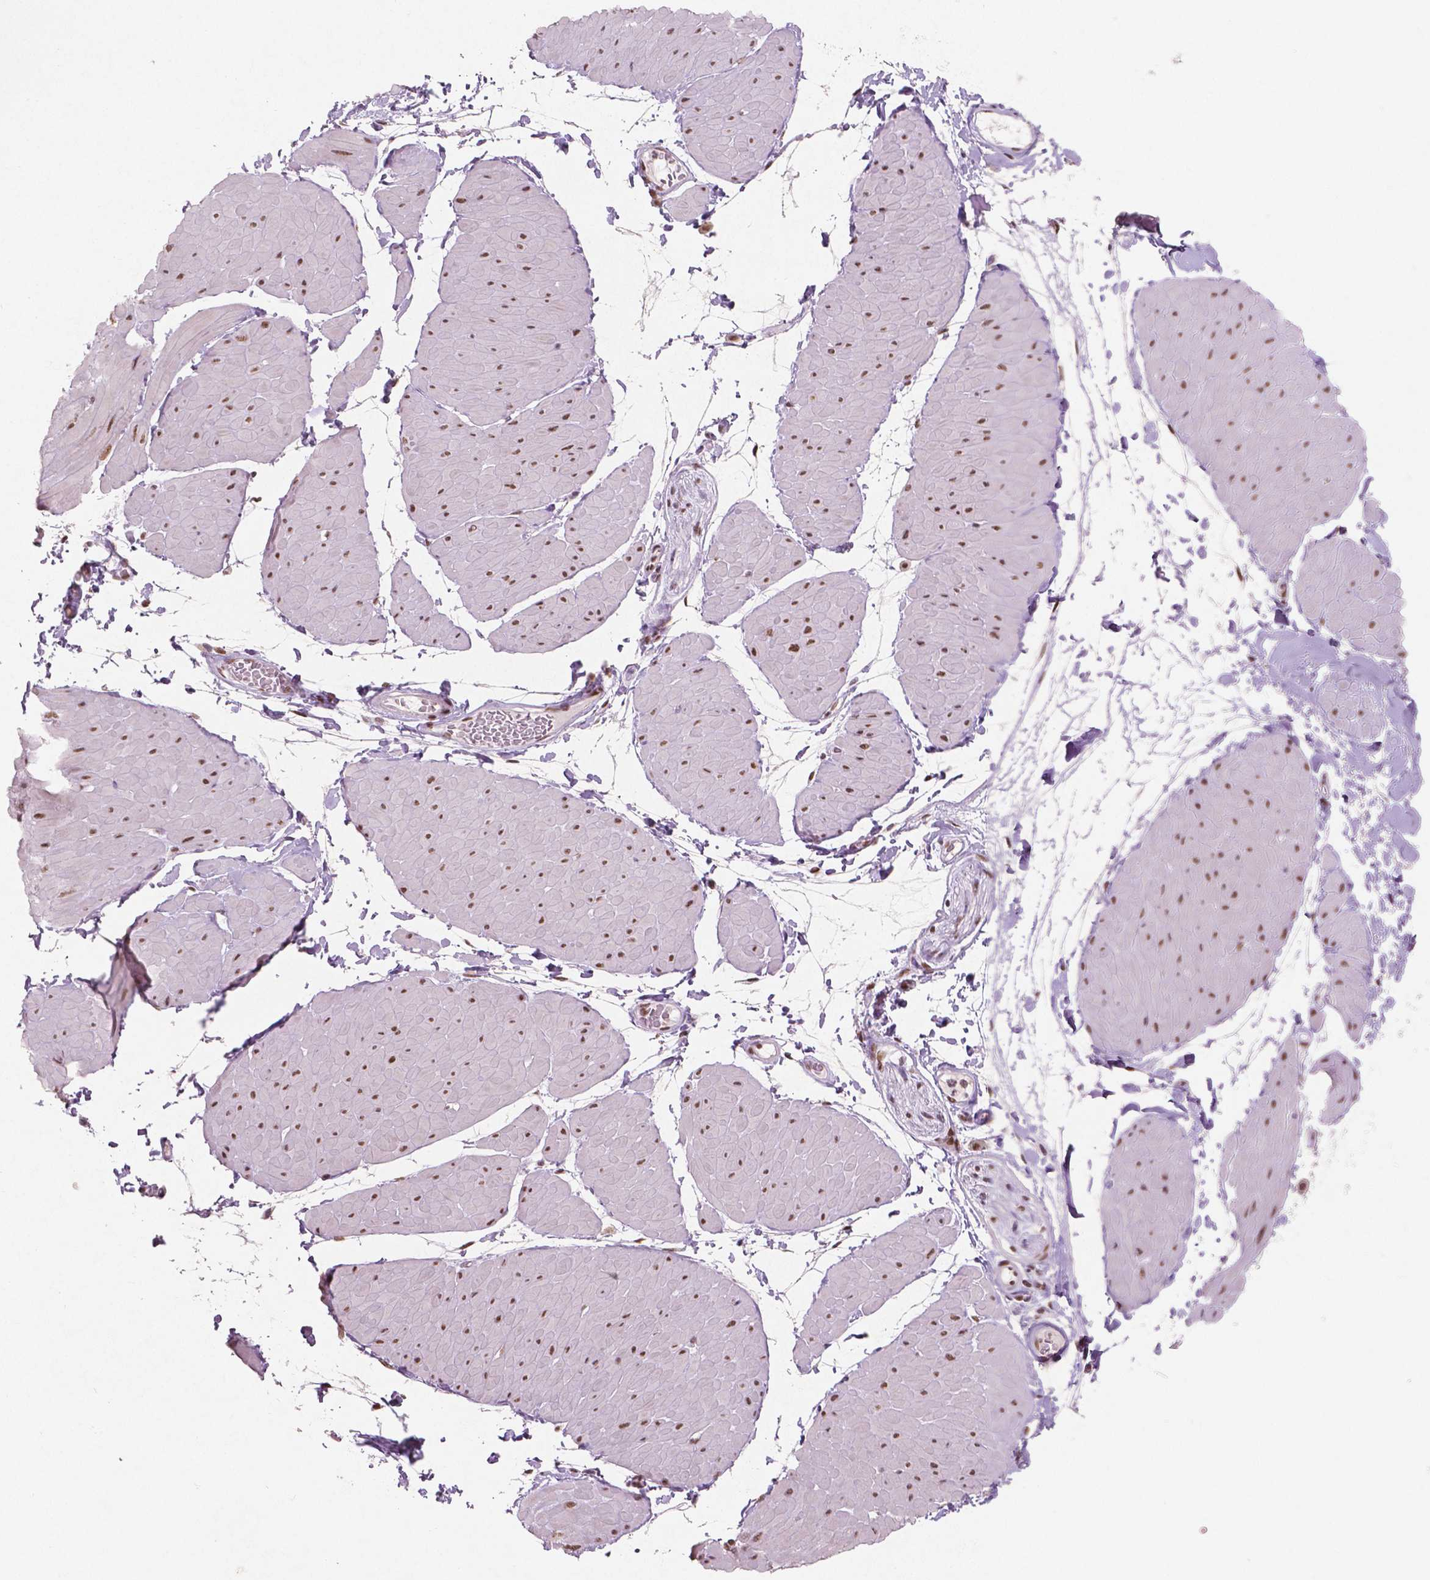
{"staining": {"intensity": "negative", "quantity": "none", "location": "none"}, "tissue": "adipose tissue", "cell_type": "Adipocytes", "image_type": "normal", "snomed": [{"axis": "morphology", "description": "Normal tissue, NOS"}, {"axis": "topography", "description": "Smooth muscle"}, {"axis": "topography", "description": "Peripheral nerve tissue"}], "caption": "A high-resolution micrograph shows IHC staining of benign adipose tissue, which exhibits no significant staining in adipocytes.", "gene": "BRD4", "patient": {"sex": "male", "age": 58}}